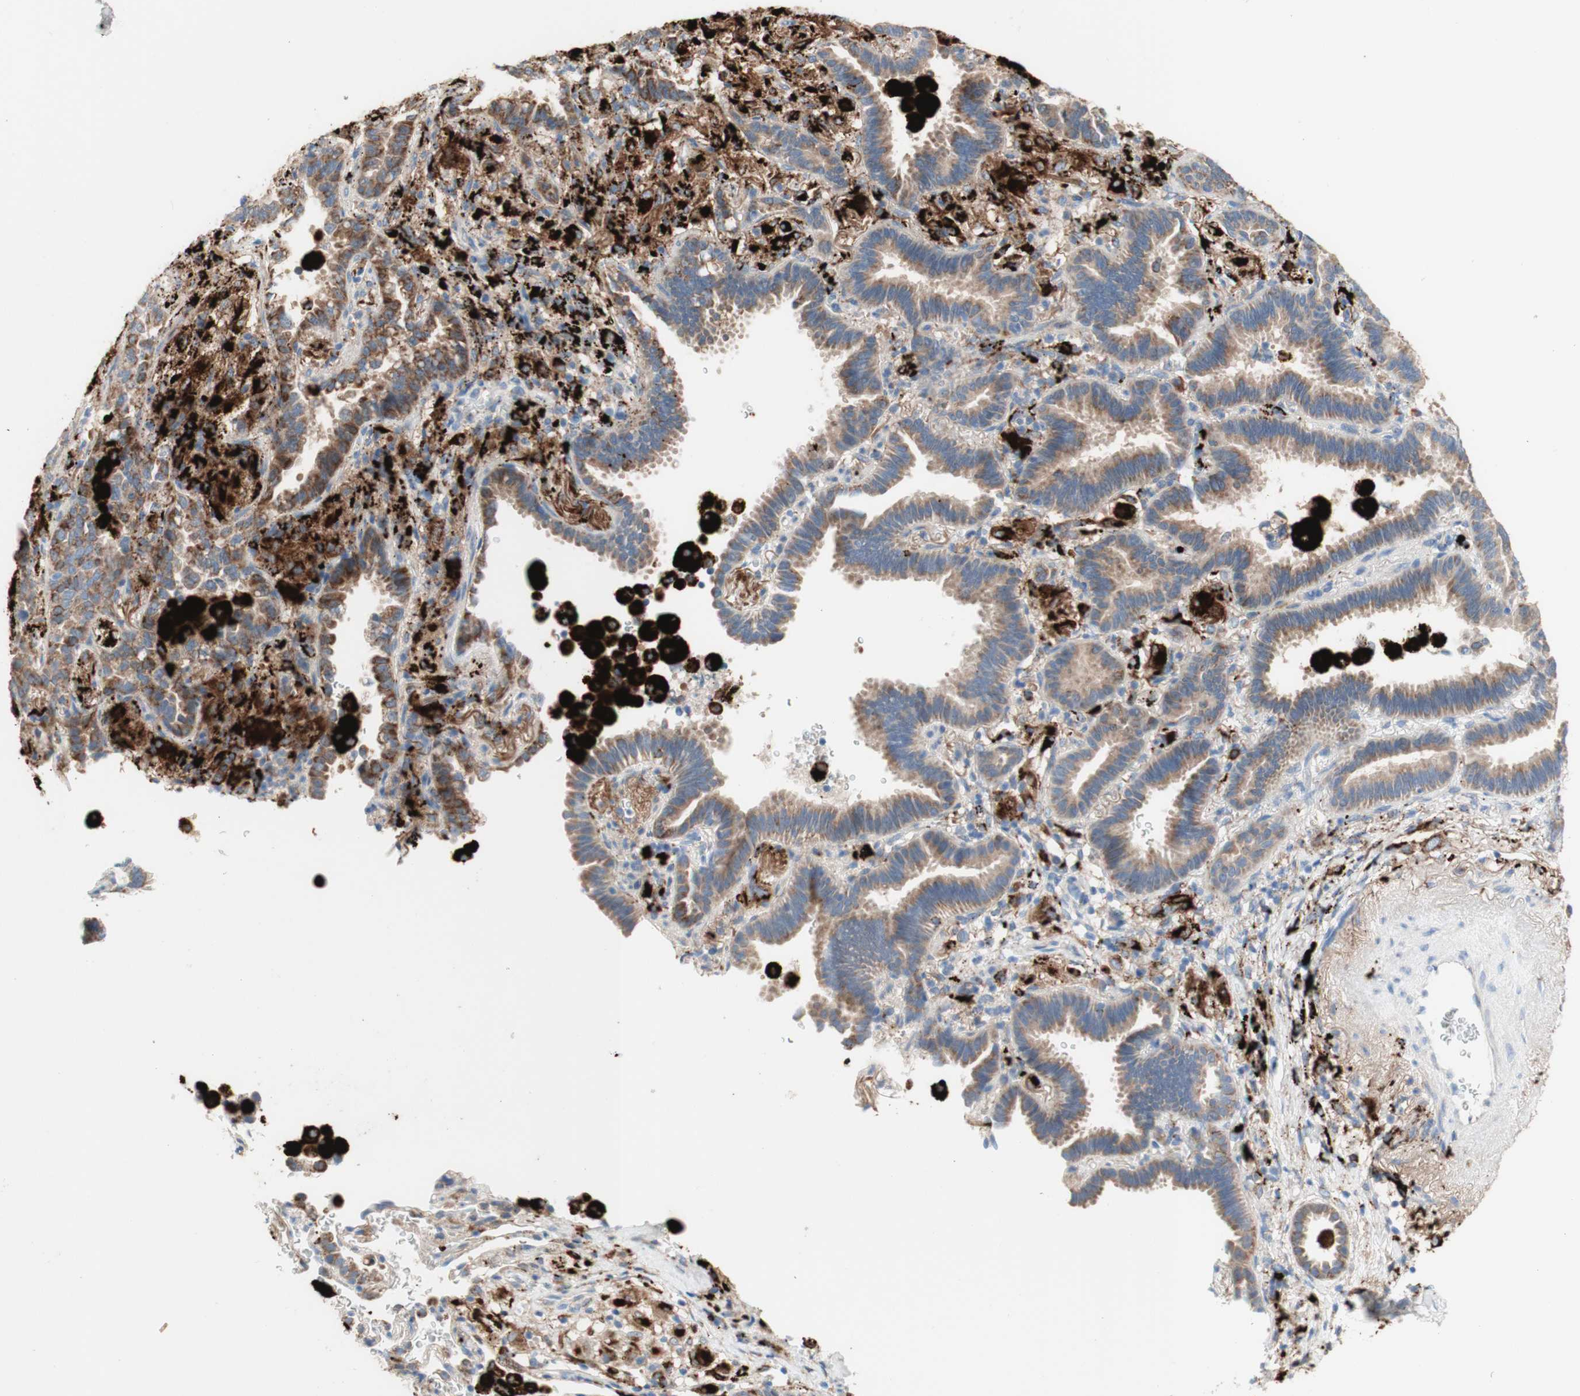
{"staining": {"intensity": "moderate", "quantity": ">75%", "location": "cytoplasmic/membranous"}, "tissue": "lung cancer", "cell_type": "Tumor cells", "image_type": "cancer", "snomed": [{"axis": "morphology", "description": "Normal tissue, NOS"}, {"axis": "morphology", "description": "Adenocarcinoma, NOS"}, {"axis": "topography", "description": "Lung"}], "caption": "A brown stain shows moderate cytoplasmic/membranous staining of a protein in human lung cancer tumor cells. The protein of interest is shown in brown color, while the nuclei are stained blue.", "gene": "URB2", "patient": {"sex": "male", "age": 59}}